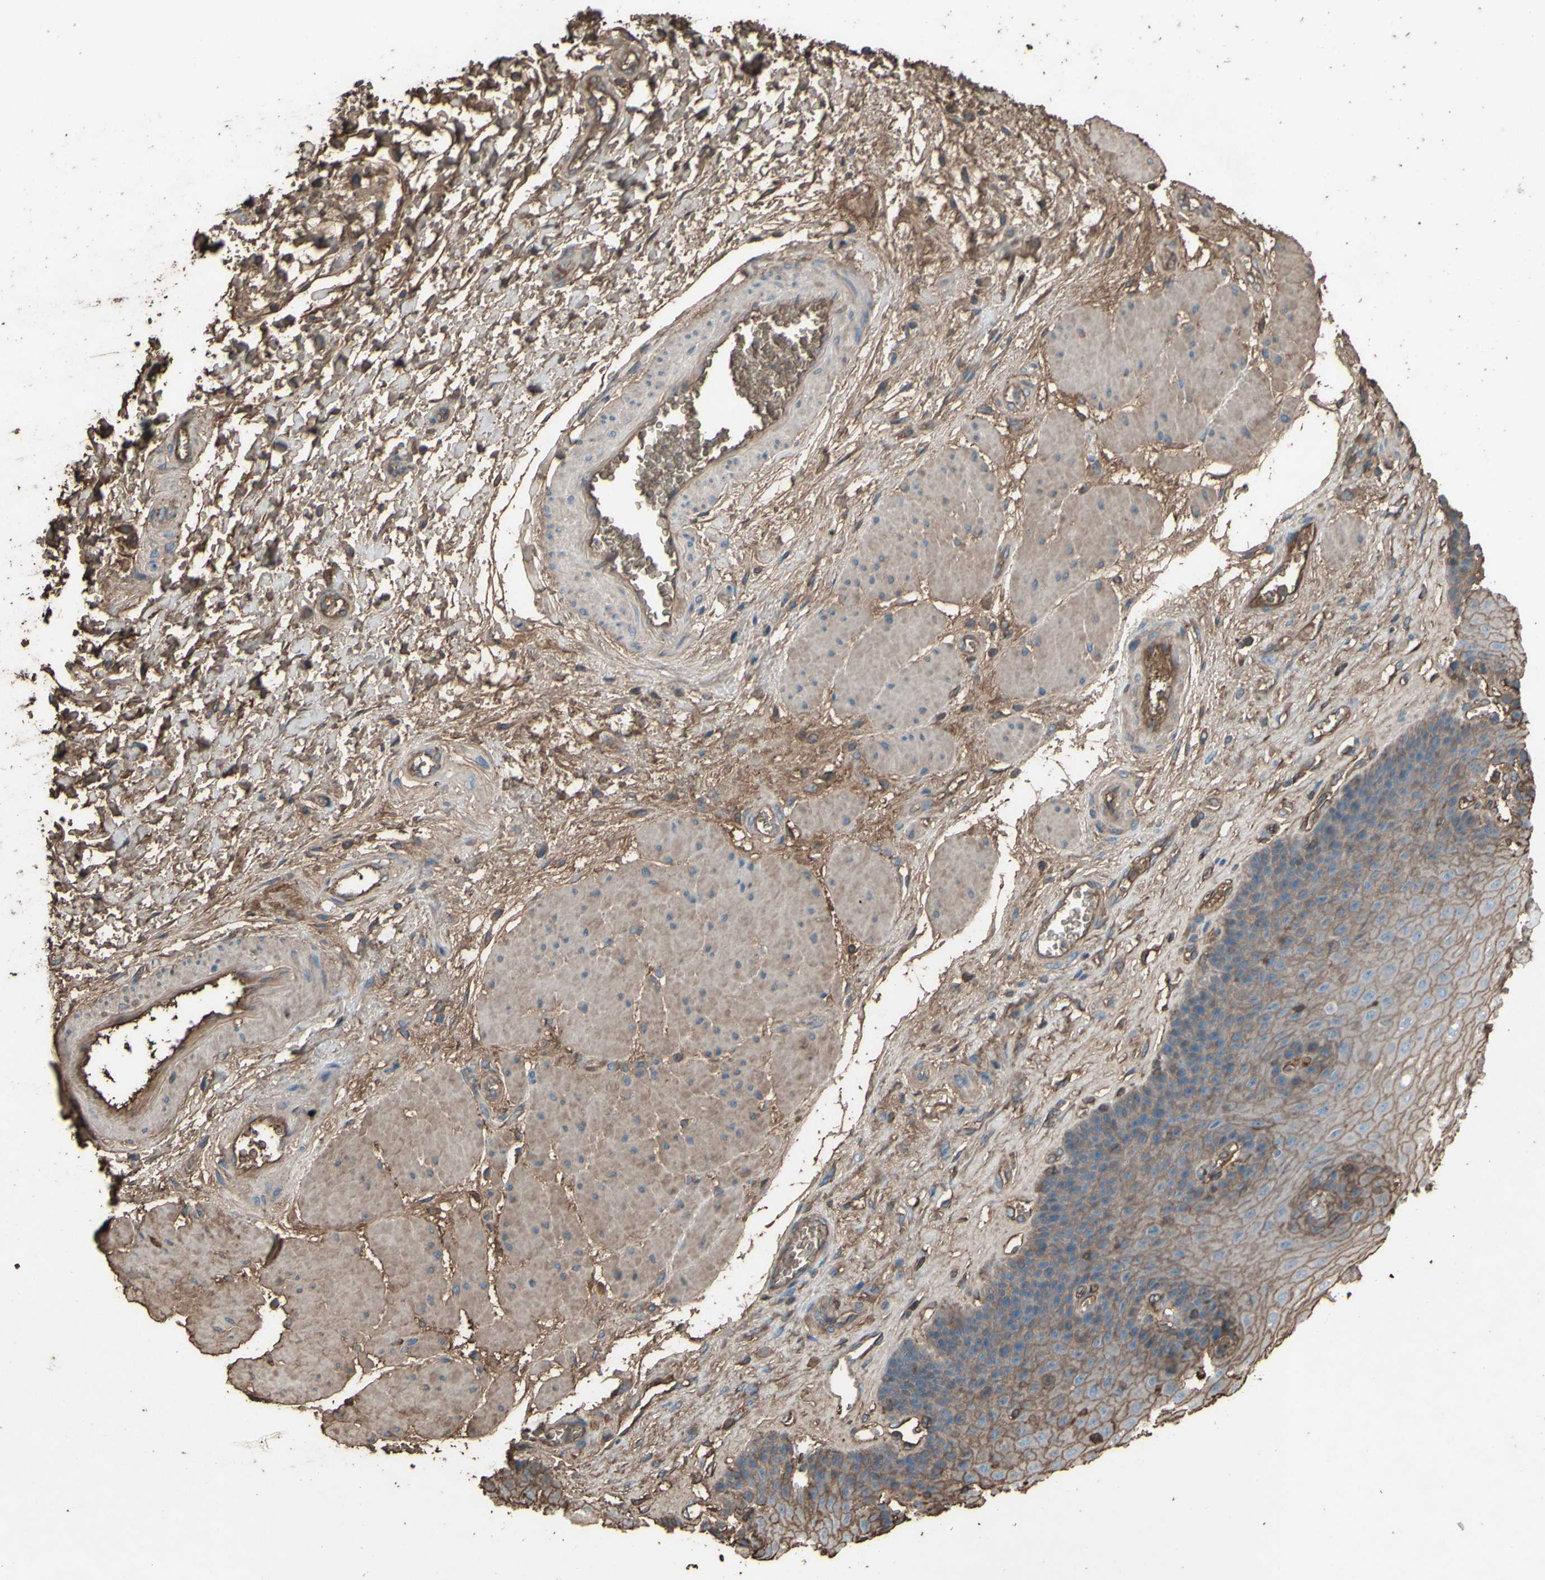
{"staining": {"intensity": "moderate", "quantity": "25%-75%", "location": "cytoplasmic/membranous"}, "tissue": "esophagus", "cell_type": "Squamous epithelial cells", "image_type": "normal", "snomed": [{"axis": "morphology", "description": "Normal tissue, NOS"}, {"axis": "topography", "description": "Esophagus"}], "caption": "Immunohistochemical staining of benign human esophagus displays medium levels of moderate cytoplasmic/membranous staining in approximately 25%-75% of squamous epithelial cells.", "gene": "PTGDS", "patient": {"sex": "female", "age": 72}}